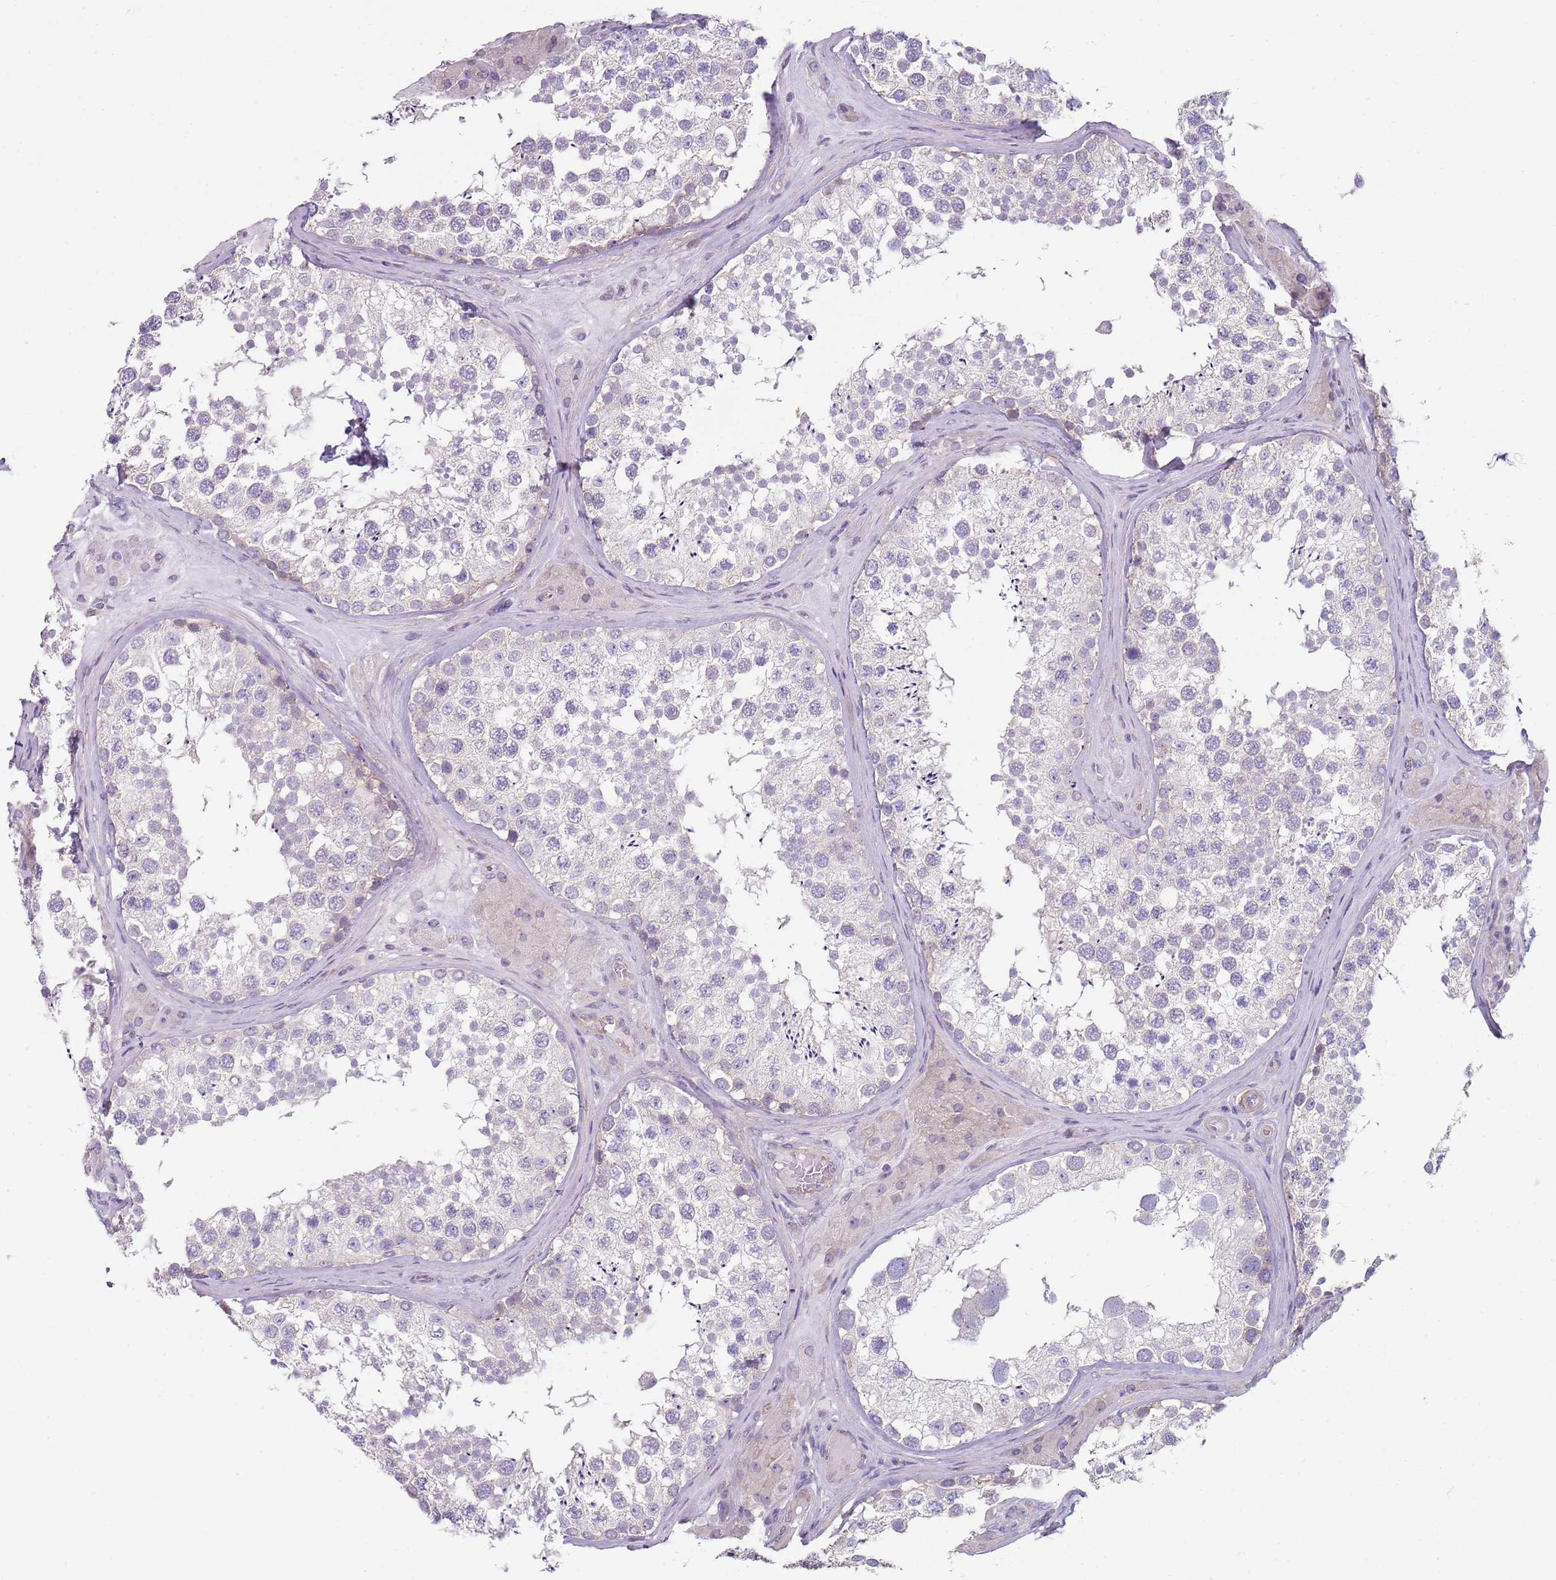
{"staining": {"intensity": "negative", "quantity": "none", "location": "none"}, "tissue": "testis", "cell_type": "Cells in seminiferous ducts", "image_type": "normal", "snomed": [{"axis": "morphology", "description": "Normal tissue, NOS"}, {"axis": "topography", "description": "Testis"}], "caption": "The photomicrograph shows no staining of cells in seminiferous ducts in normal testis. (Brightfield microscopy of DAB IHC at high magnification).", "gene": "SLC26A6", "patient": {"sex": "male", "age": 46}}